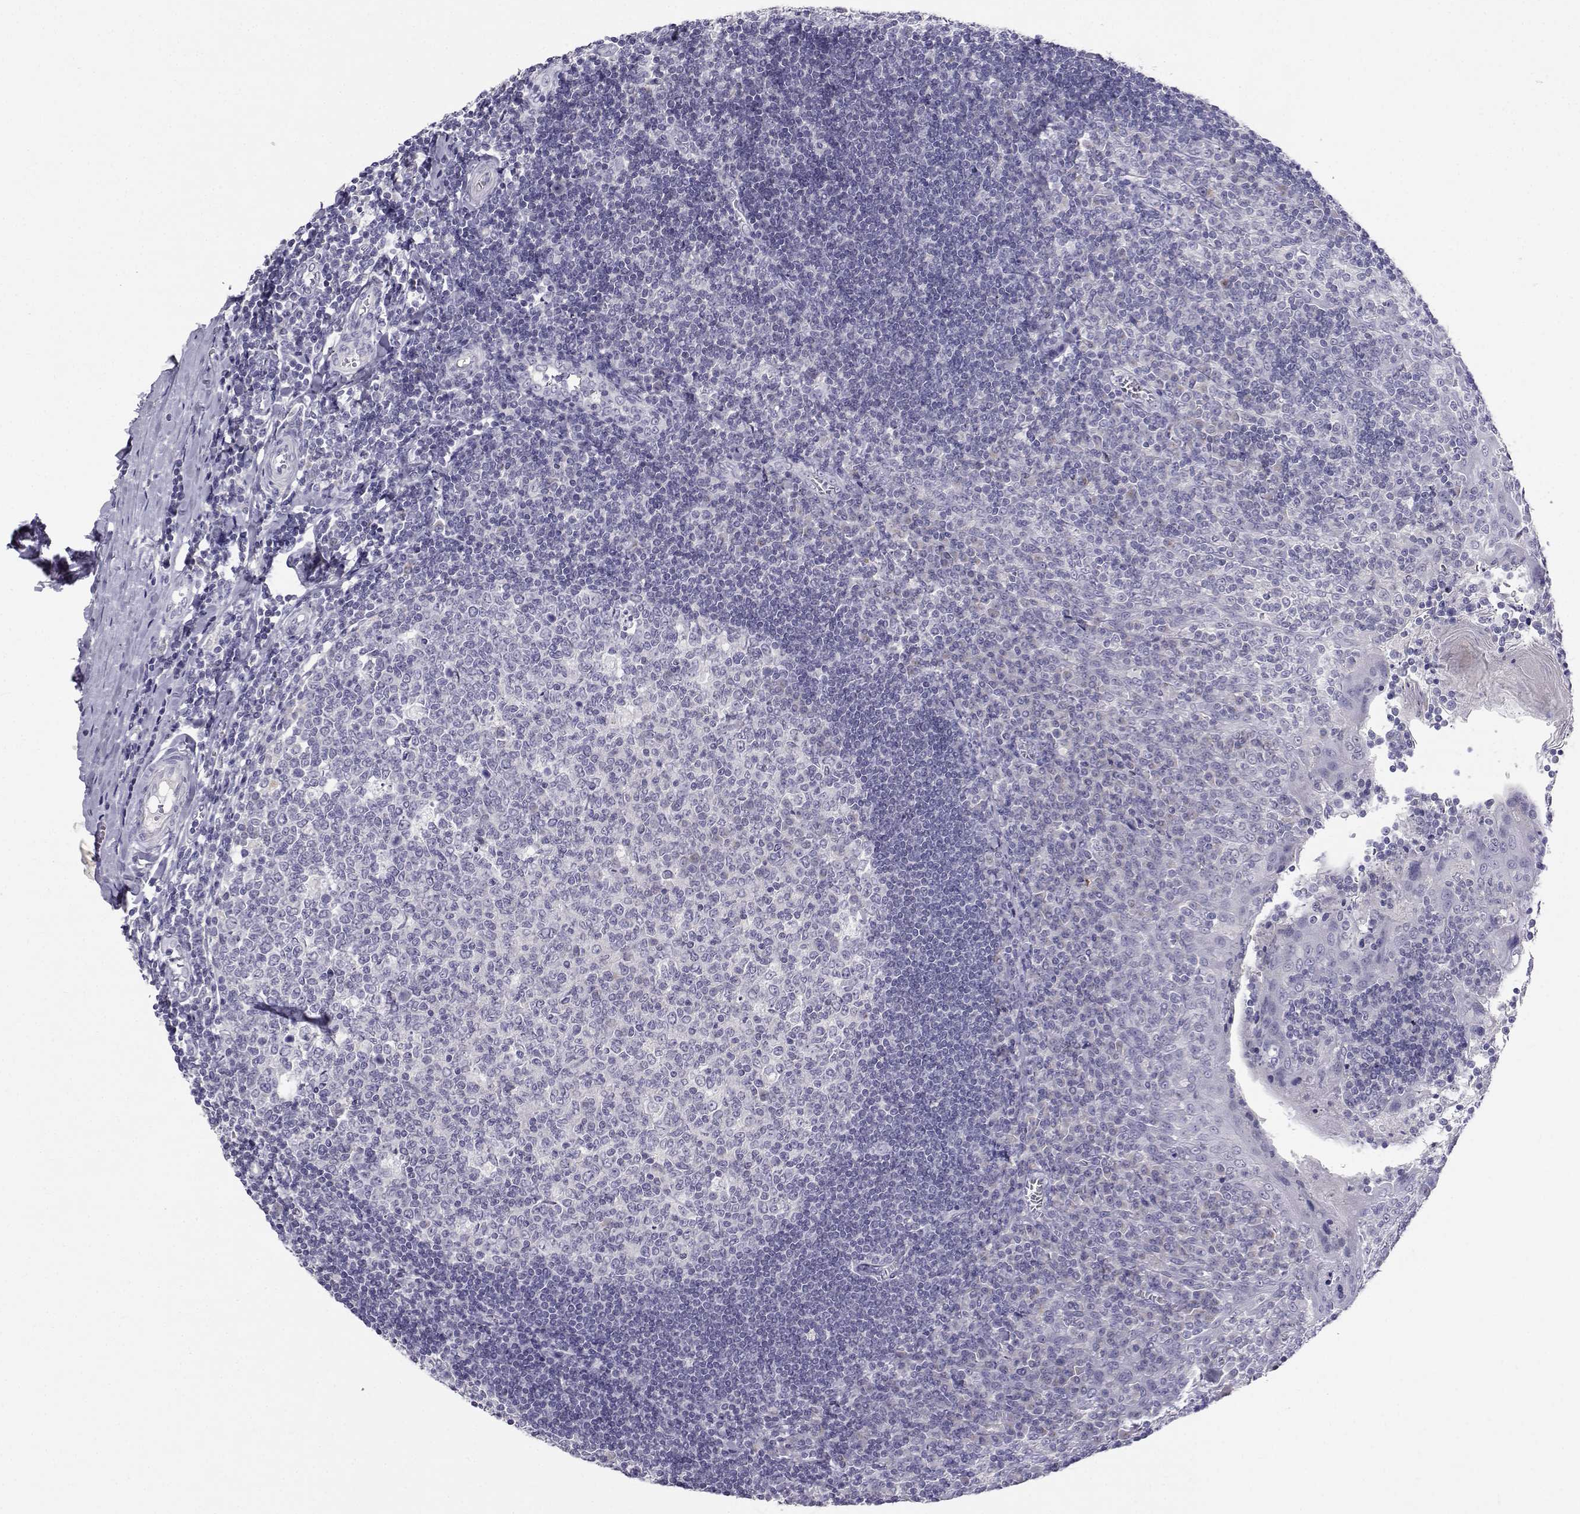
{"staining": {"intensity": "negative", "quantity": "none", "location": "none"}, "tissue": "tonsil", "cell_type": "Germinal center cells", "image_type": "normal", "snomed": [{"axis": "morphology", "description": "Normal tissue, NOS"}, {"axis": "topography", "description": "Tonsil"}], "caption": "This is a micrograph of immunohistochemistry (IHC) staining of normal tonsil, which shows no positivity in germinal center cells. (DAB (3,3'-diaminobenzidine) immunohistochemistry visualized using brightfield microscopy, high magnification).", "gene": "SLC6A3", "patient": {"sex": "female", "age": 12}}